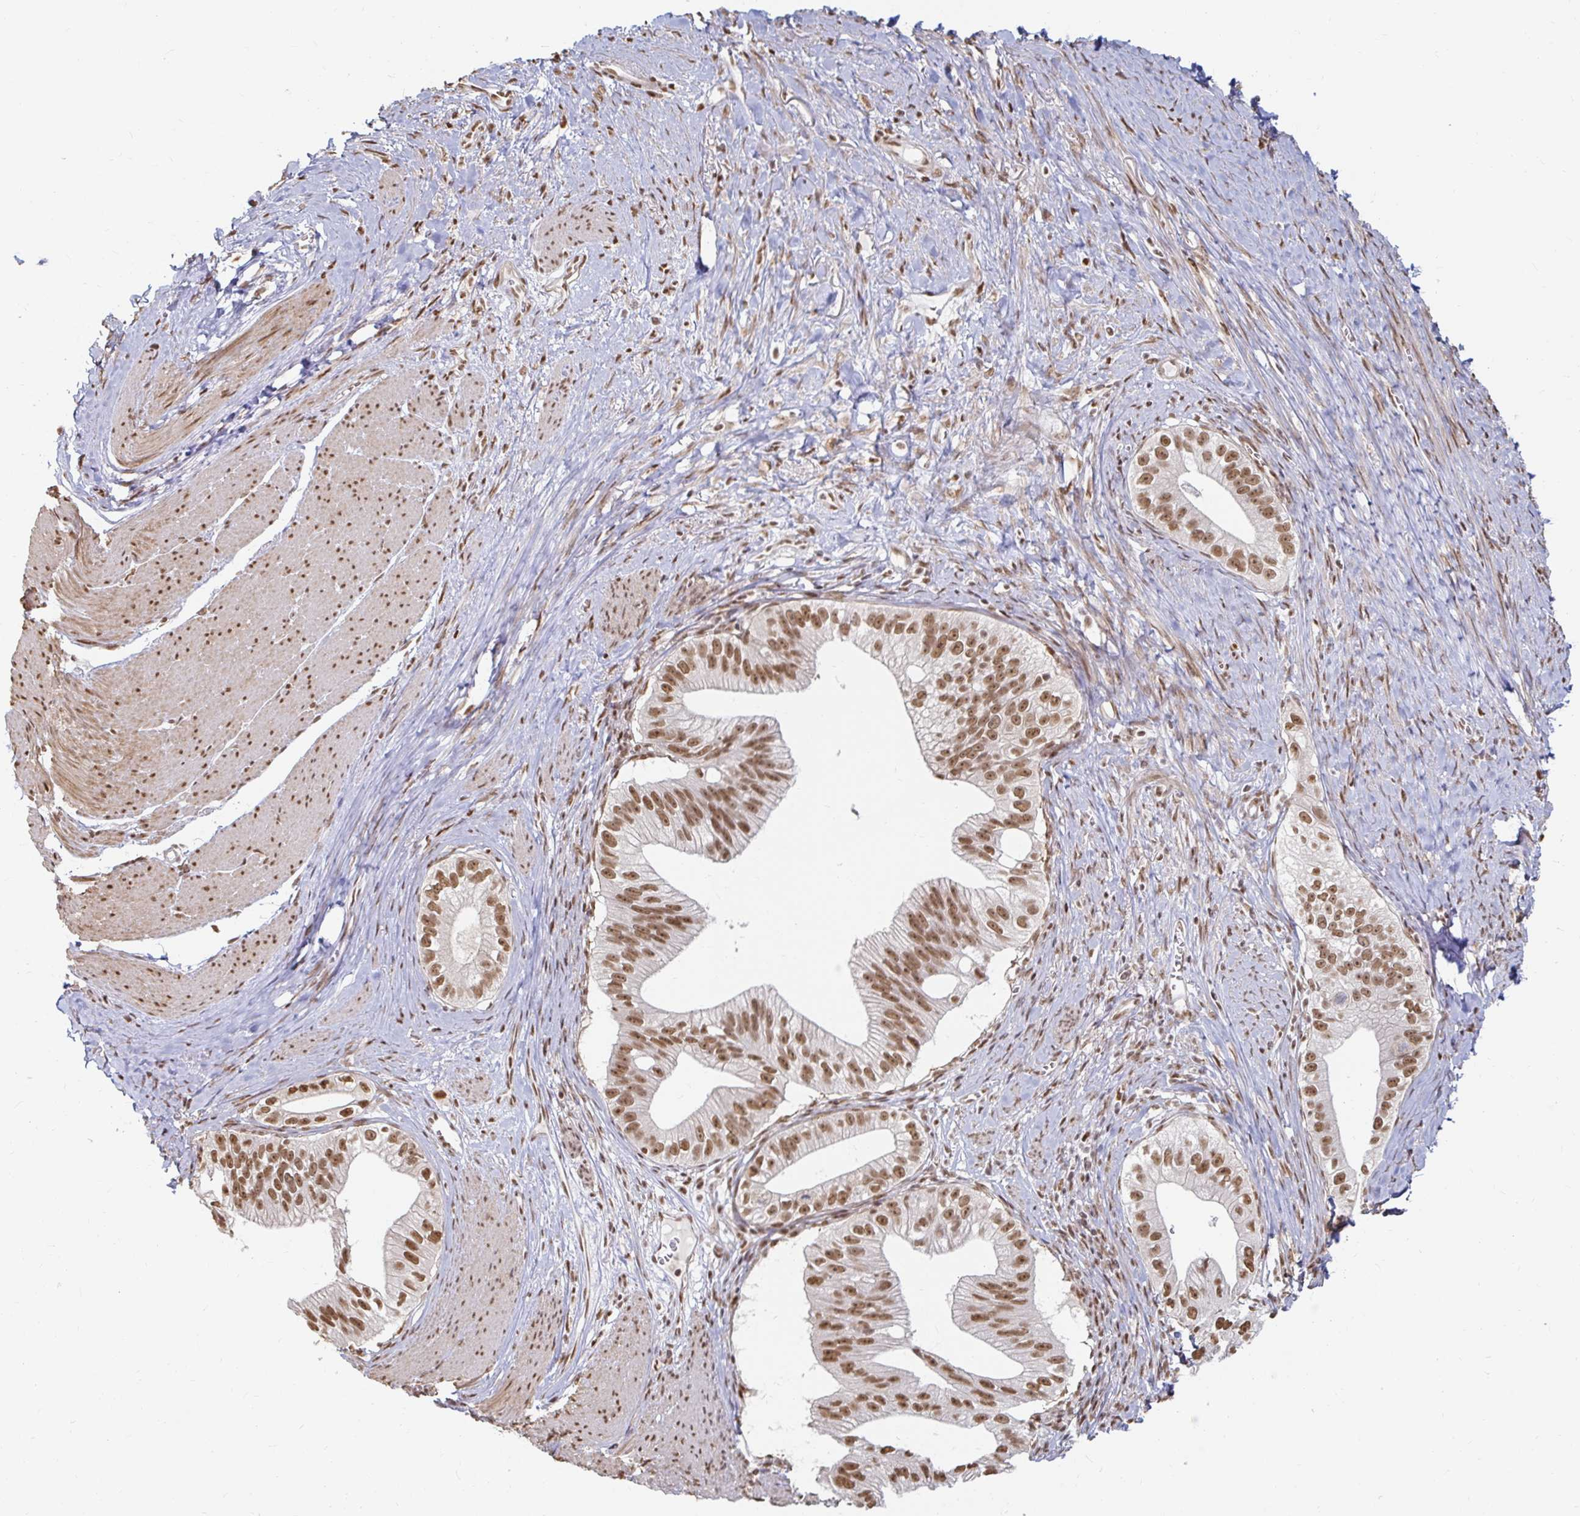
{"staining": {"intensity": "moderate", "quantity": ">75%", "location": "nuclear"}, "tissue": "pancreatic cancer", "cell_type": "Tumor cells", "image_type": "cancer", "snomed": [{"axis": "morphology", "description": "Adenocarcinoma, NOS"}, {"axis": "topography", "description": "Pancreas"}], "caption": "Immunohistochemical staining of human pancreatic cancer reveals medium levels of moderate nuclear staining in about >75% of tumor cells.", "gene": "HNRNPU", "patient": {"sex": "male", "age": 70}}